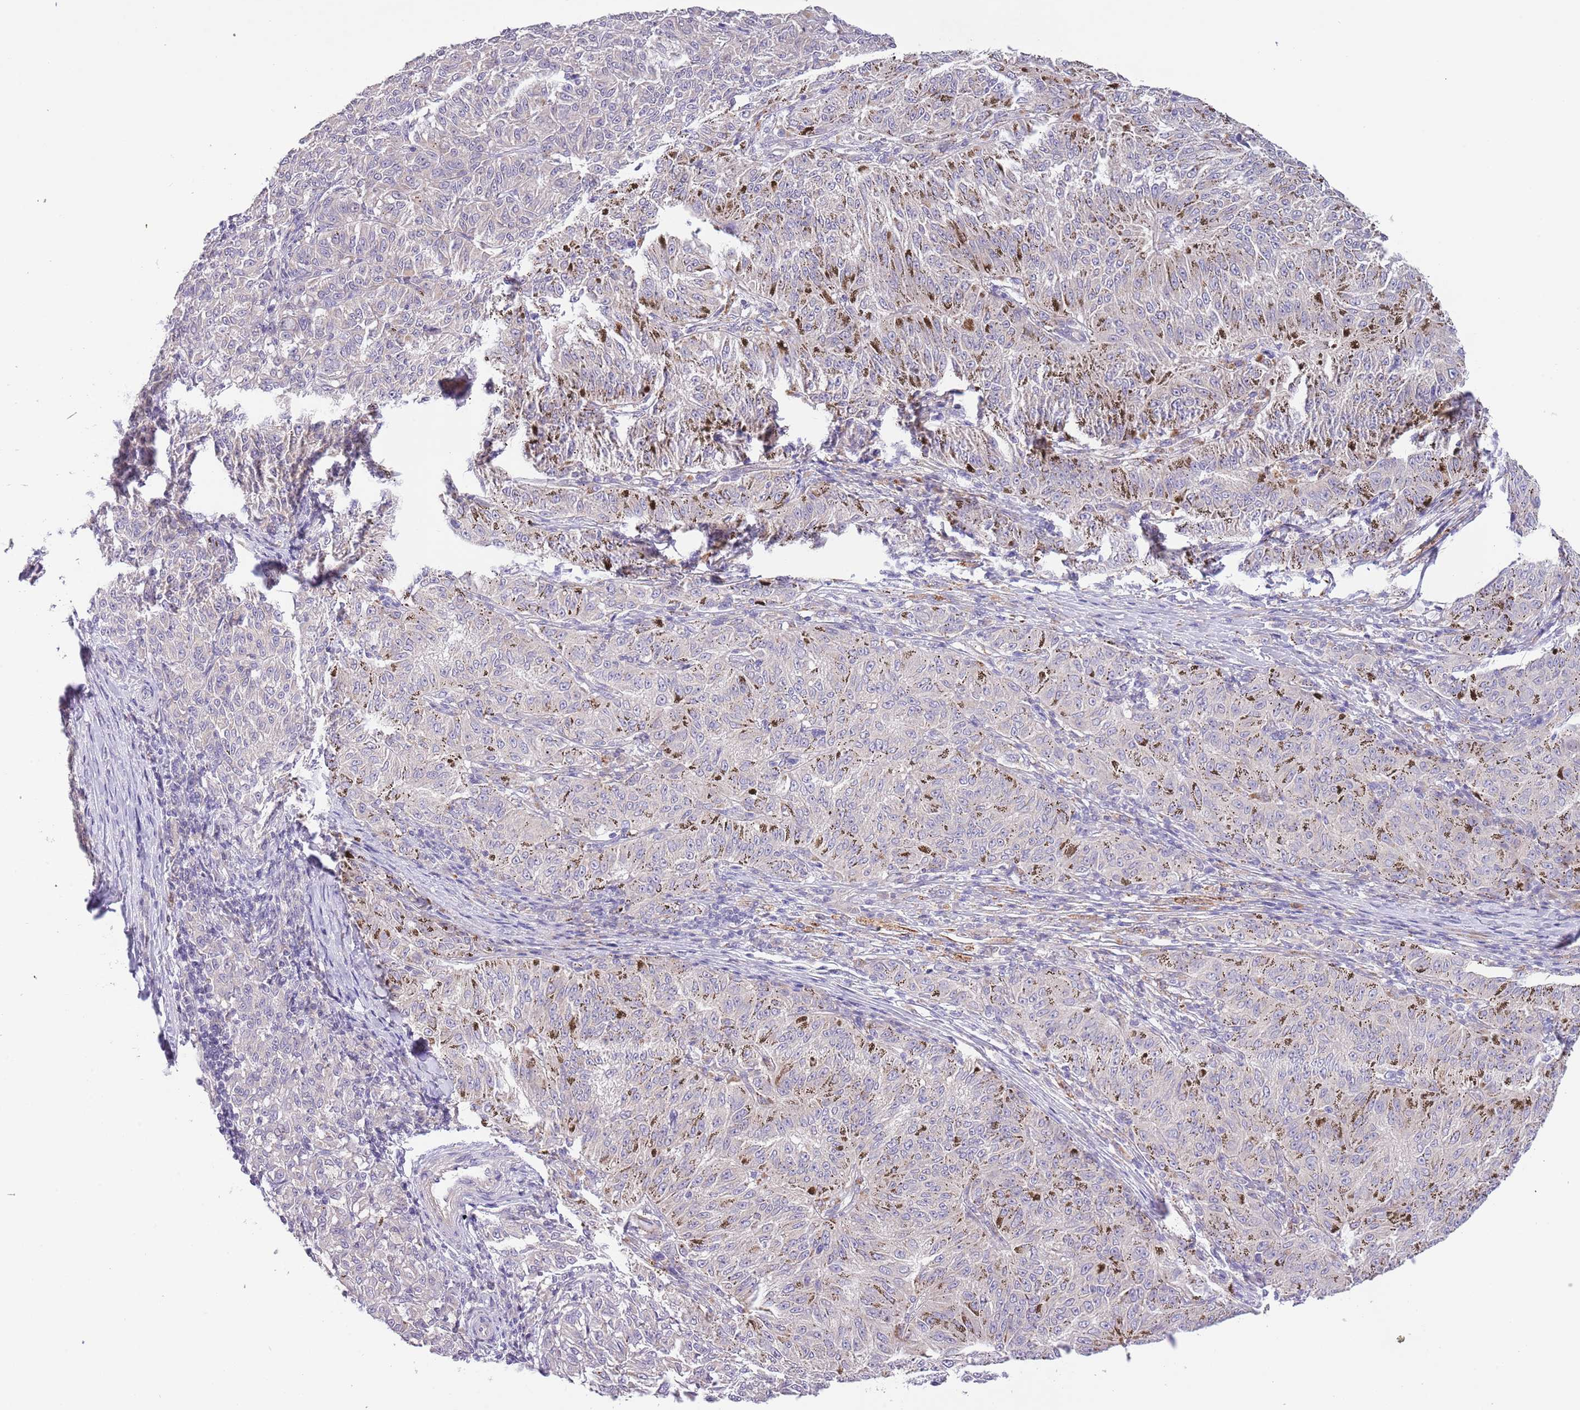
{"staining": {"intensity": "moderate", "quantity": "<25%", "location": "cytoplasmic/membranous"}, "tissue": "melanoma", "cell_type": "Tumor cells", "image_type": "cancer", "snomed": [{"axis": "morphology", "description": "Malignant melanoma, NOS"}, {"axis": "topography", "description": "Skin"}], "caption": "A brown stain highlights moderate cytoplasmic/membranous expression of a protein in human malignant melanoma tumor cells.", "gene": "ZNF658", "patient": {"sex": "female", "age": 72}}